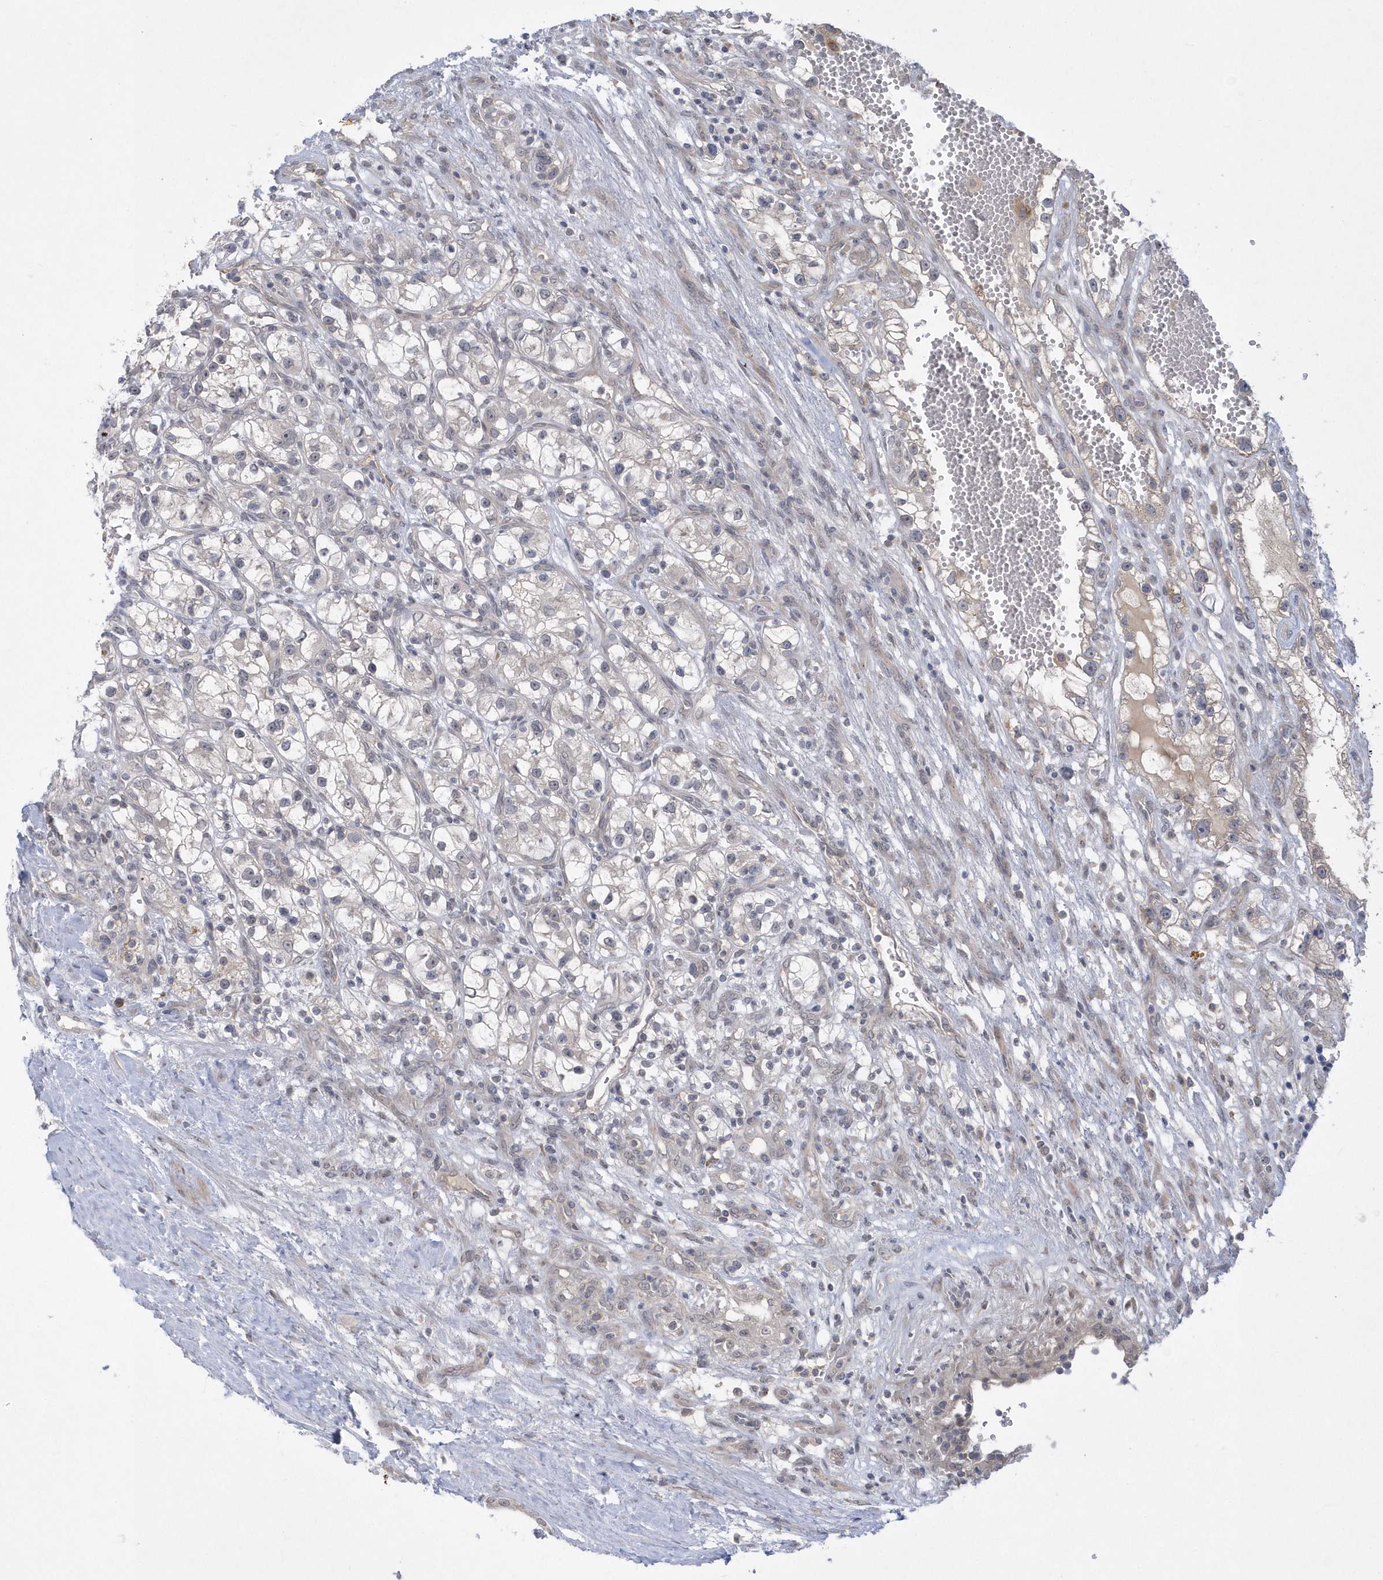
{"staining": {"intensity": "negative", "quantity": "none", "location": "none"}, "tissue": "renal cancer", "cell_type": "Tumor cells", "image_type": "cancer", "snomed": [{"axis": "morphology", "description": "Adenocarcinoma, NOS"}, {"axis": "topography", "description": "Kidney"}], "caption": "Tumor cells are negative for brown protein staining in renal adenocarcinoma.", "gene": "ZC3H12D", "patient": {"sex": "female", "age": 57}}